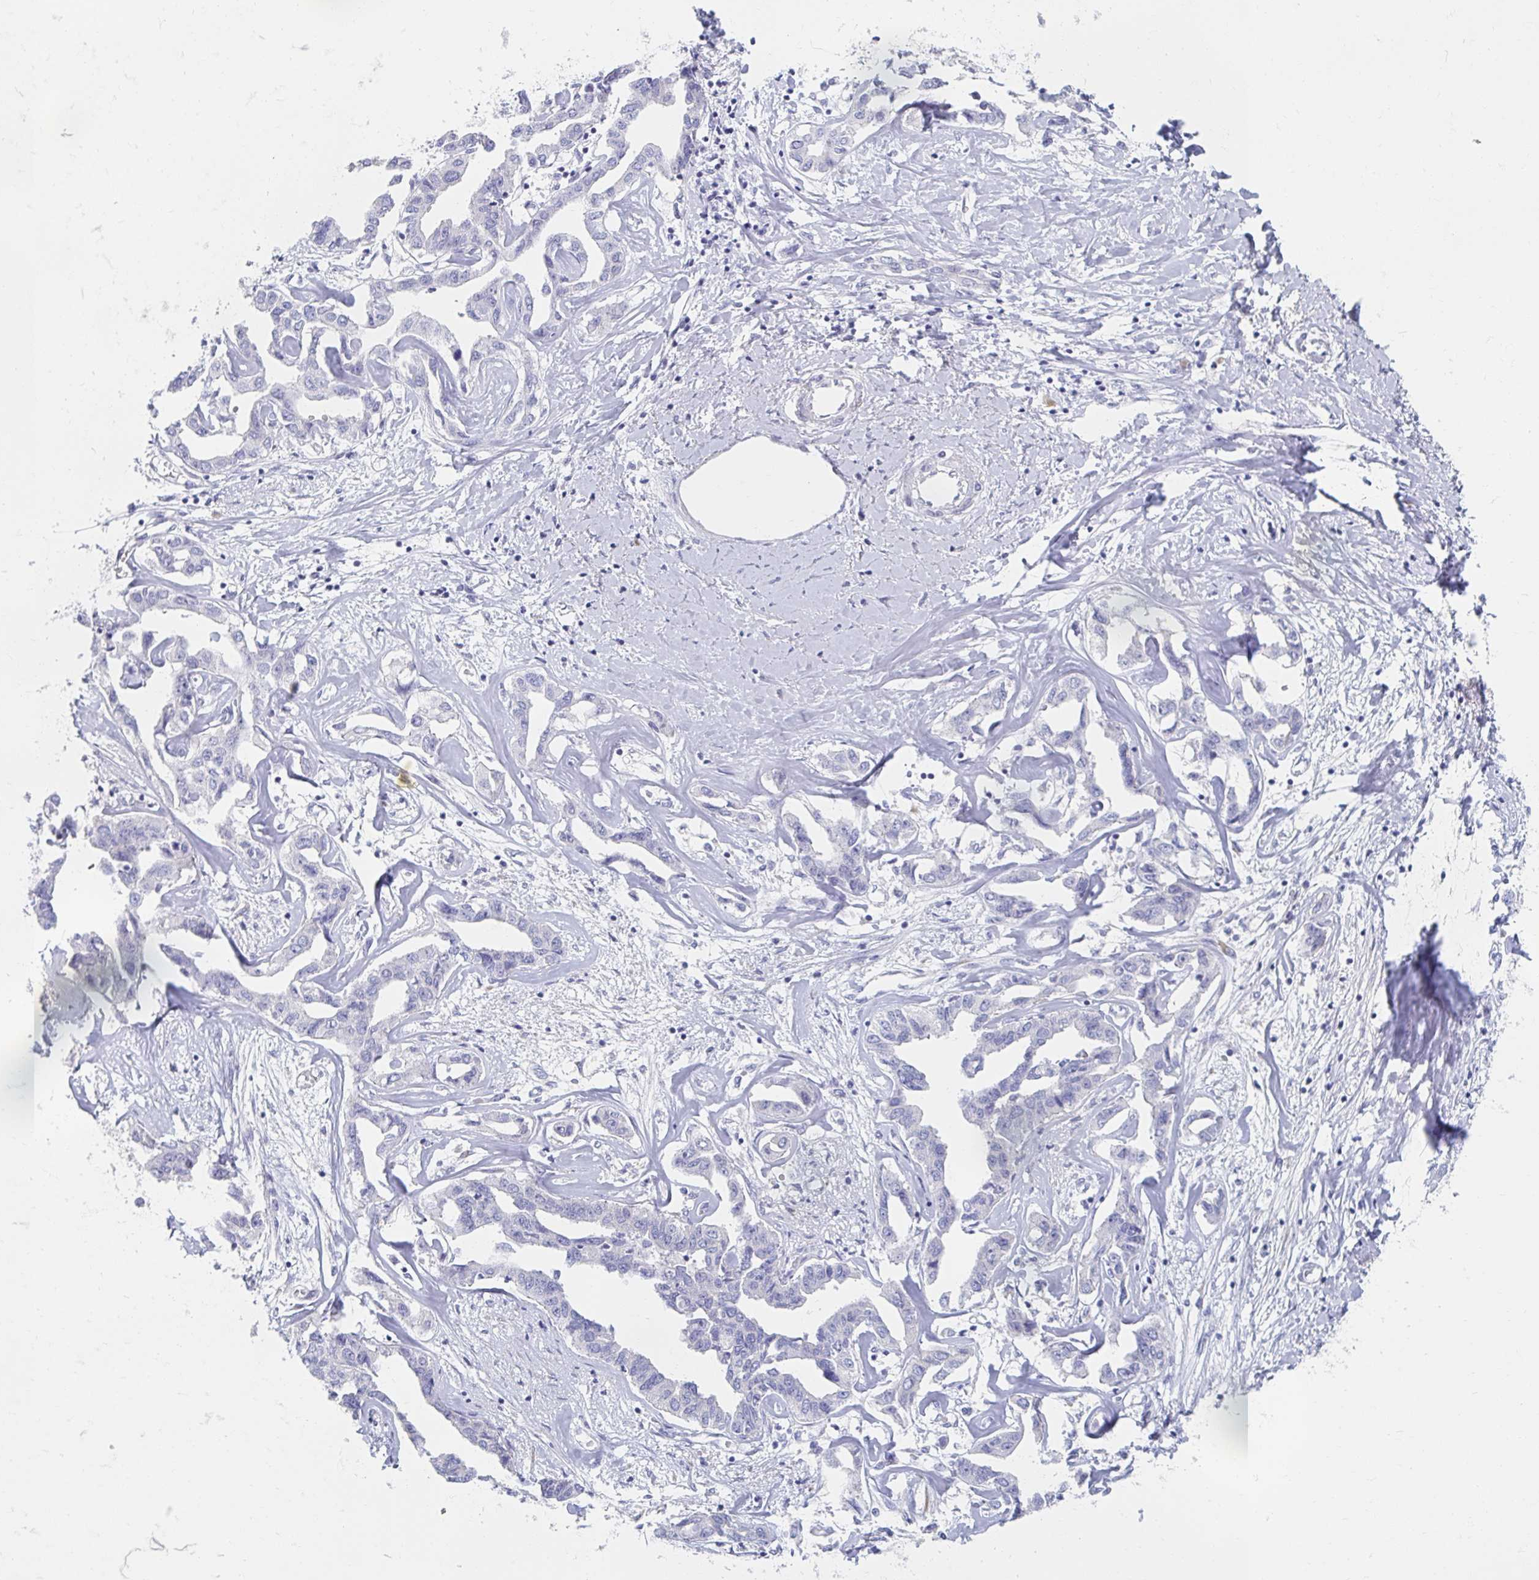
{"staining": {"intensity": "negative", "quantity": "none", "location": "none"}, "tissue": "liver cancer", "cell_type": "Tumor cells", "image_type": "cancer", "snomed": [{"axis": "morphology", "description": "Cholangiocarcinoma"}, {"axis": "topography", "description": "Liver"}], "caption": "Tumor cells are negative for brown protein staining in liver cancer.", "gene": "MYLK2", "patient": {"sex": "male", "age": 59}}